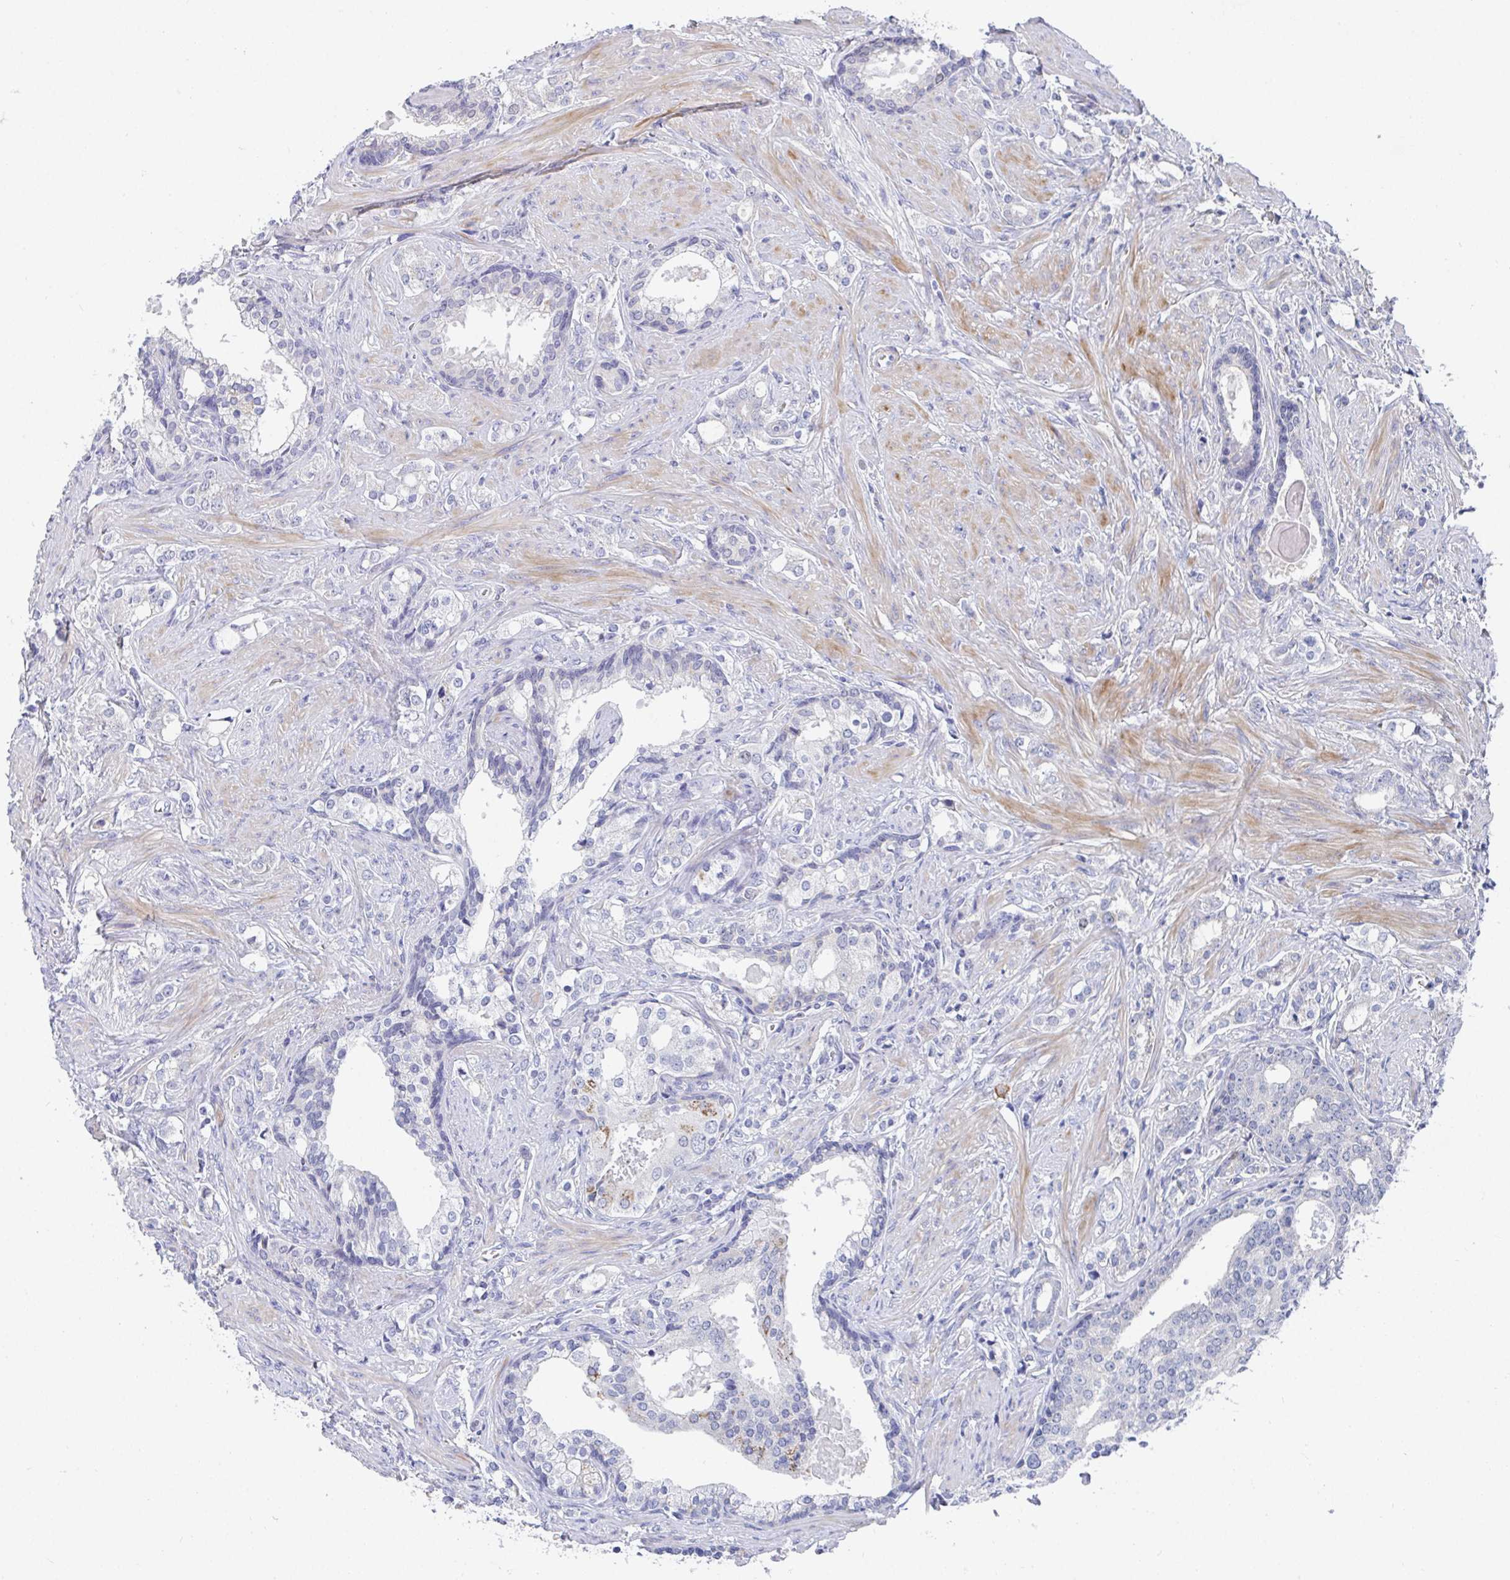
{"staining": {"intensity": "negative", "quantity": "none", "location": "none"}, "tissue": "prostate cancer", "cell_type": "Tumor cells", "image_type": "cancer", "snomed": [{"axis": "morphology", "description": "Adenocarcinoma, Medium grade"}, {"axis": "topography", "description": "Prostate"}], "caption": "Tumor cells show no significant protein staining in prostate cancer (adenocarcinoma (medium-grade)).", "gene": "ATP5F1C", "patient": {"sex": "male", "age": 57}}